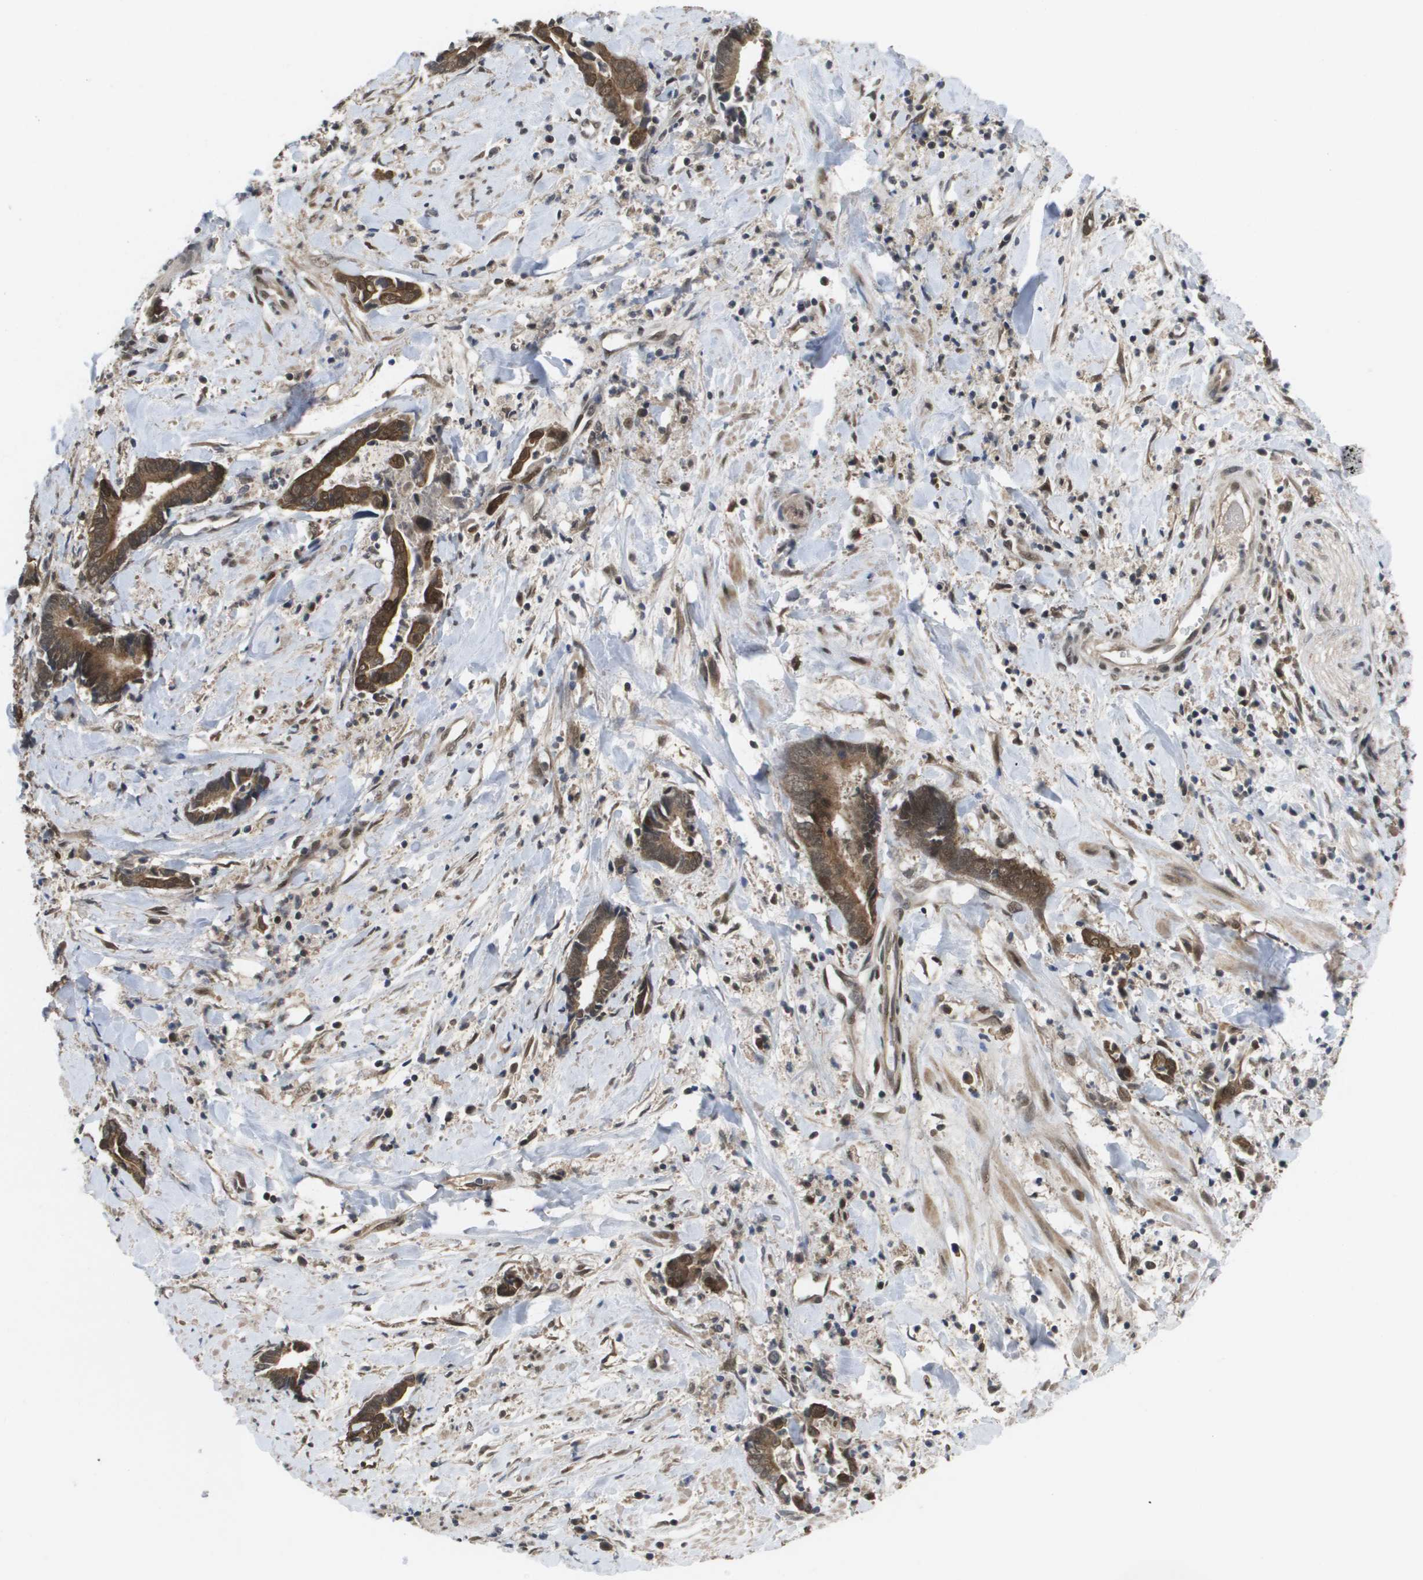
{"staining": {"intensity": "strong", "quantity": "25%-75%", "location": "cytoplasmic/membranous"}, "tissue": "cervical cancer", "cell_type": "Tumor cells", "image_type": "cancer", "snomed": [{"axis": "morphology", "description": "Adenocarcinoma, NOS"}, {"axis": "topography", "description": "Cervix"}], "caption": "Tumor cells reveal high levels of strong cytoplasmic/membranous positivity in about 25%-75% of cells in cervical cancer (adenocarcinoma). (DAB IHC with brightfield microscopy, high magnification).", "gene": "AMBRA1", "patient": {"sex": "female", "age": 44}}